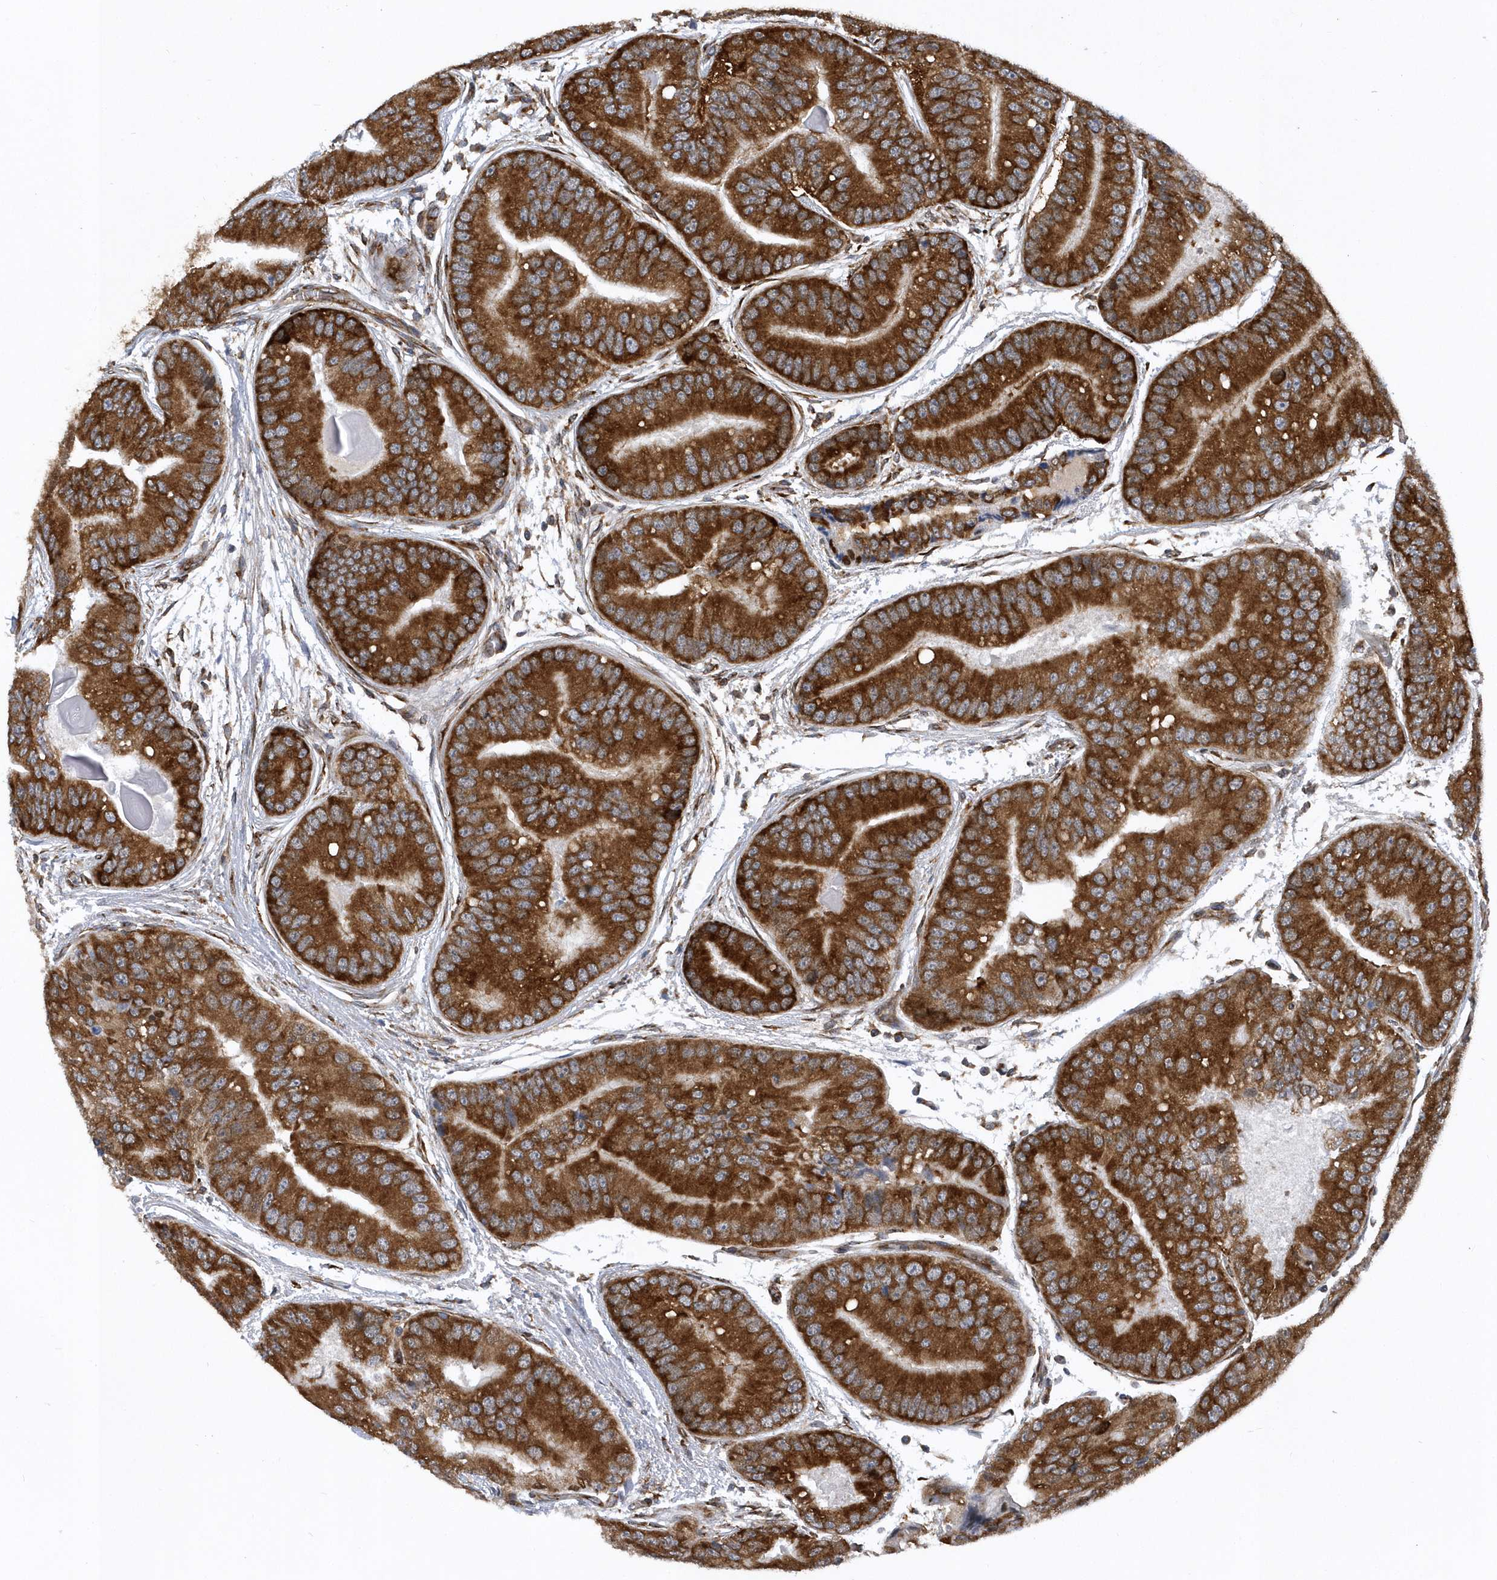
{"staining": {"intensity": "strong", "quantity": ">75%", "location": "cytoplasmic/membranous"}, "tissue": "prostate cancer", "cell_type": "Tumor cells", "image_type": "cancer", "snomed": [{"axis": "morphology", "description": "Adenocarcinoma, High grade"}, {"axis": "topography", "description": "Prostate"}], "caption": "IHC histopathology image of human high-grade adenocarcinoma (prostate) stained for a protein (brown), which displays high levels of strong cytoplasmic/membranous expression in about >75% of tumor cells.", "gene": "PHF1", "patient": {"sex": "male", "age": 70}}